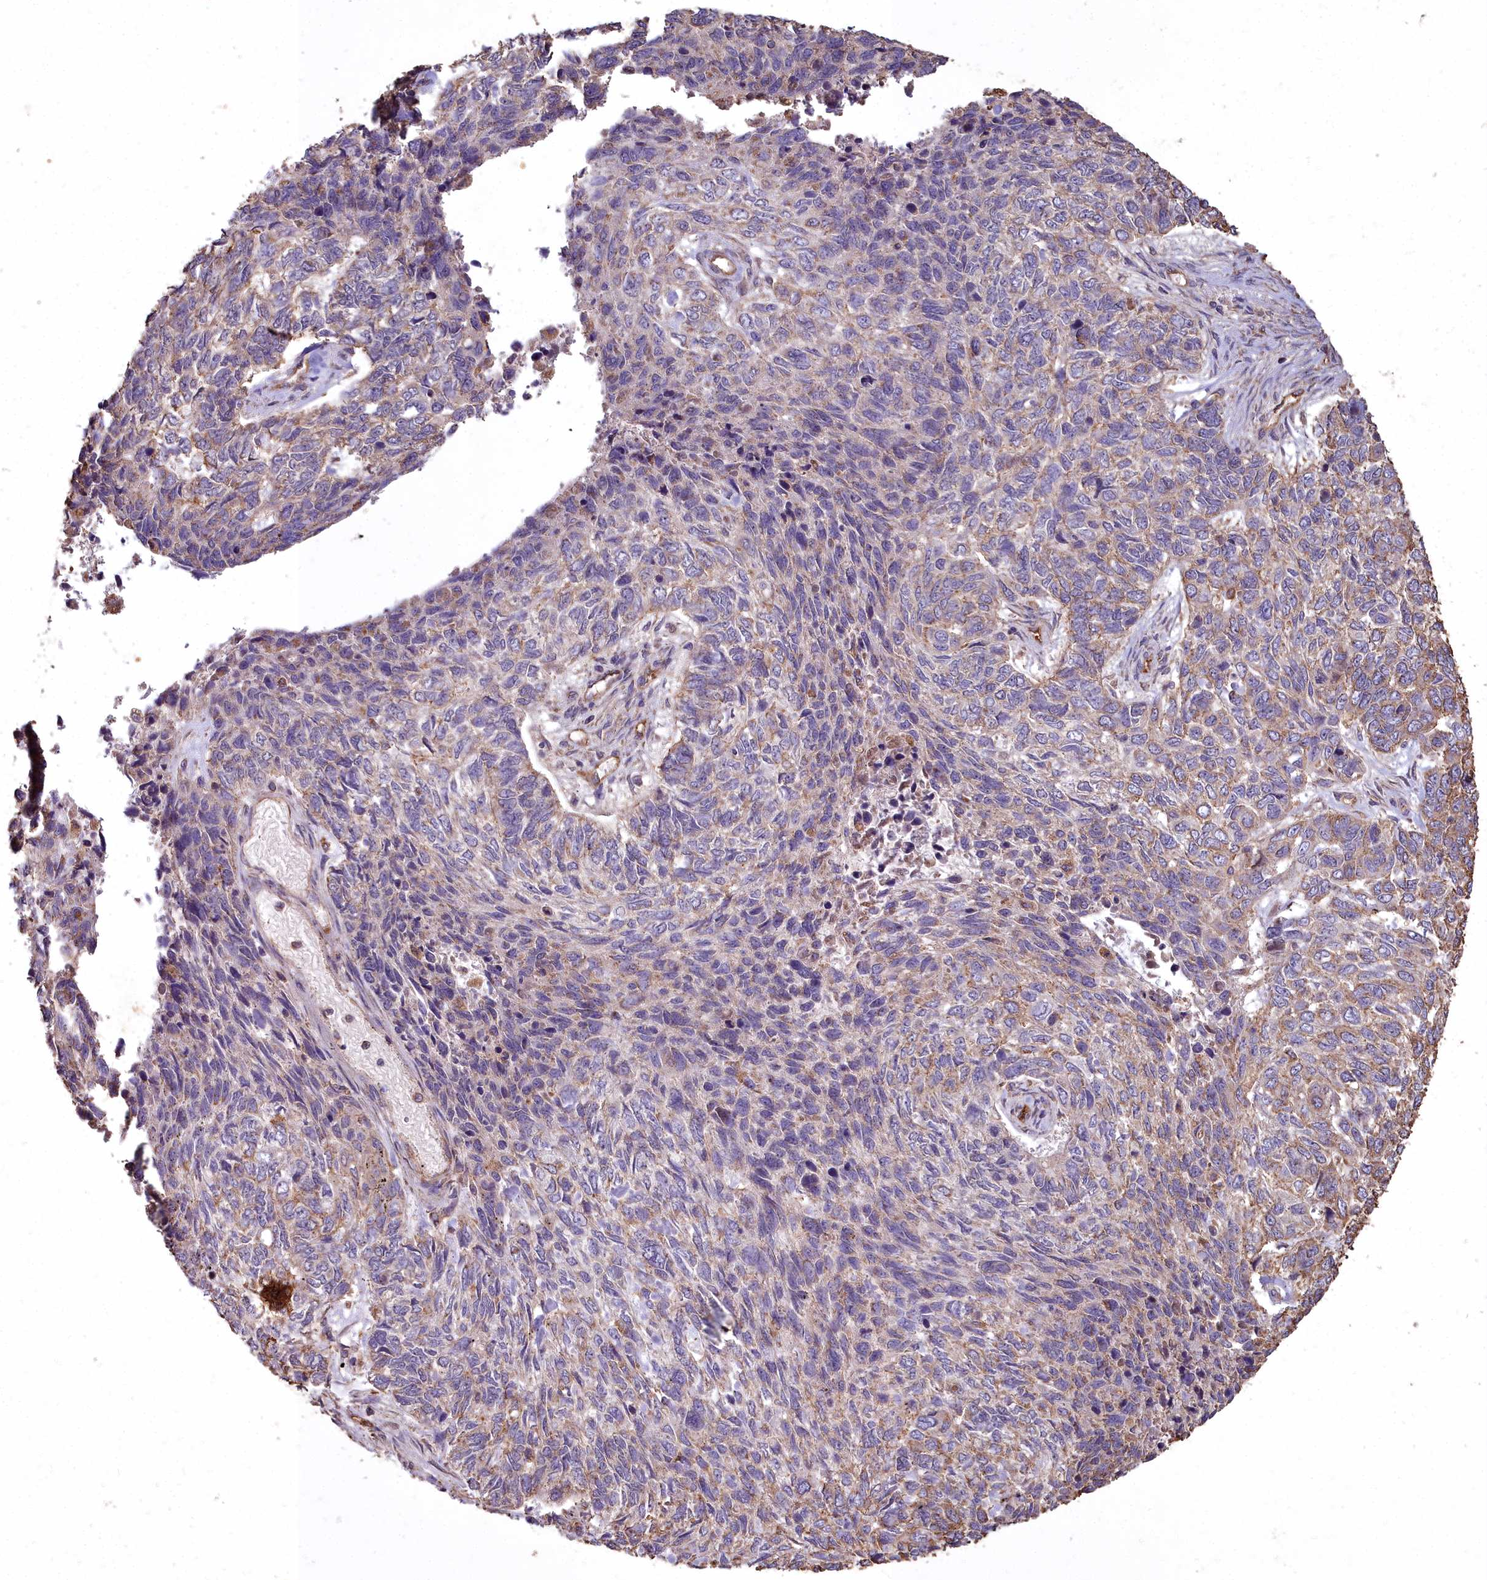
{"staining": {"intensity": "moderate", "quantity": "25%-75%", "location": "cytoplasmic/membranous"}, "tissue": "skin cancer", "cell_type": "Tumor cells", "image_type": "cancer", "snomed": [{"axis": "morphology", "description": "Basal cell carcinoma"}, {"axis": "topography", "description": "Skin"}], "caption": "Basal cell carcinoma (skin) tissue reveals moderate cytoplasmic/membranous positivity in about 25%-75% of tumor cells, visualized by immunohistochemistry.", "gene": "CEMIP2", "patient": {"sex": "female", "age": 65}}